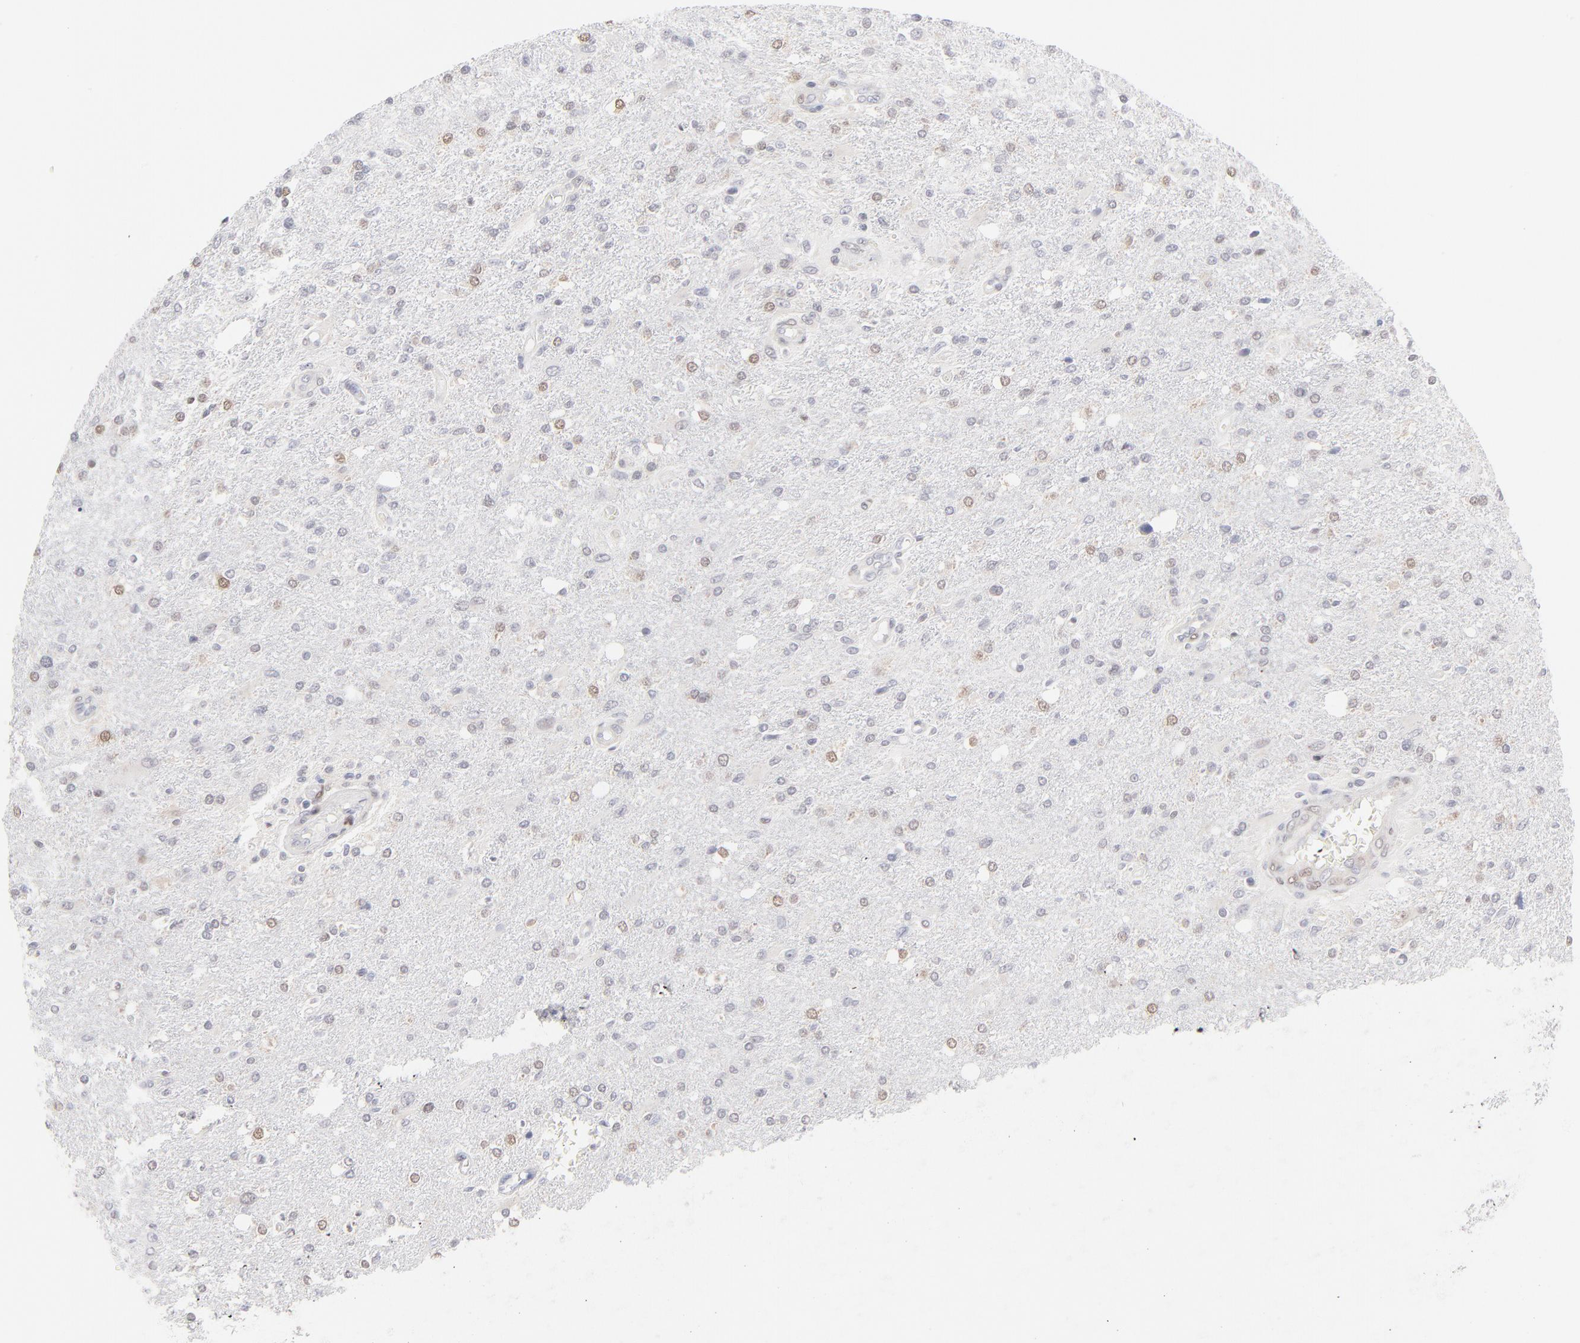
{"staining": {"intensity": "weak", "quantity": "<25%", "location": "nuclear"}, "tissue": "glioma", "cell_type": "Tumor cells", "image_type": "cancer", "snomed": [{"axis": "morphology", "description": "Glioma, malignant, High grade"}, {"axis": "topography", "description": "Cerebral cortex"}], "caption": "Image shows no significant protein expression in tumor cells of glioma. Brightfield microscopy of immunohistochemistry stained with DAB (3,3'-diaminobenzidine) (brown) and hematoxylin (blue), captured at high magnification.", "gene": "RBM3", "patient": {"sex": "male", "age": 76}}